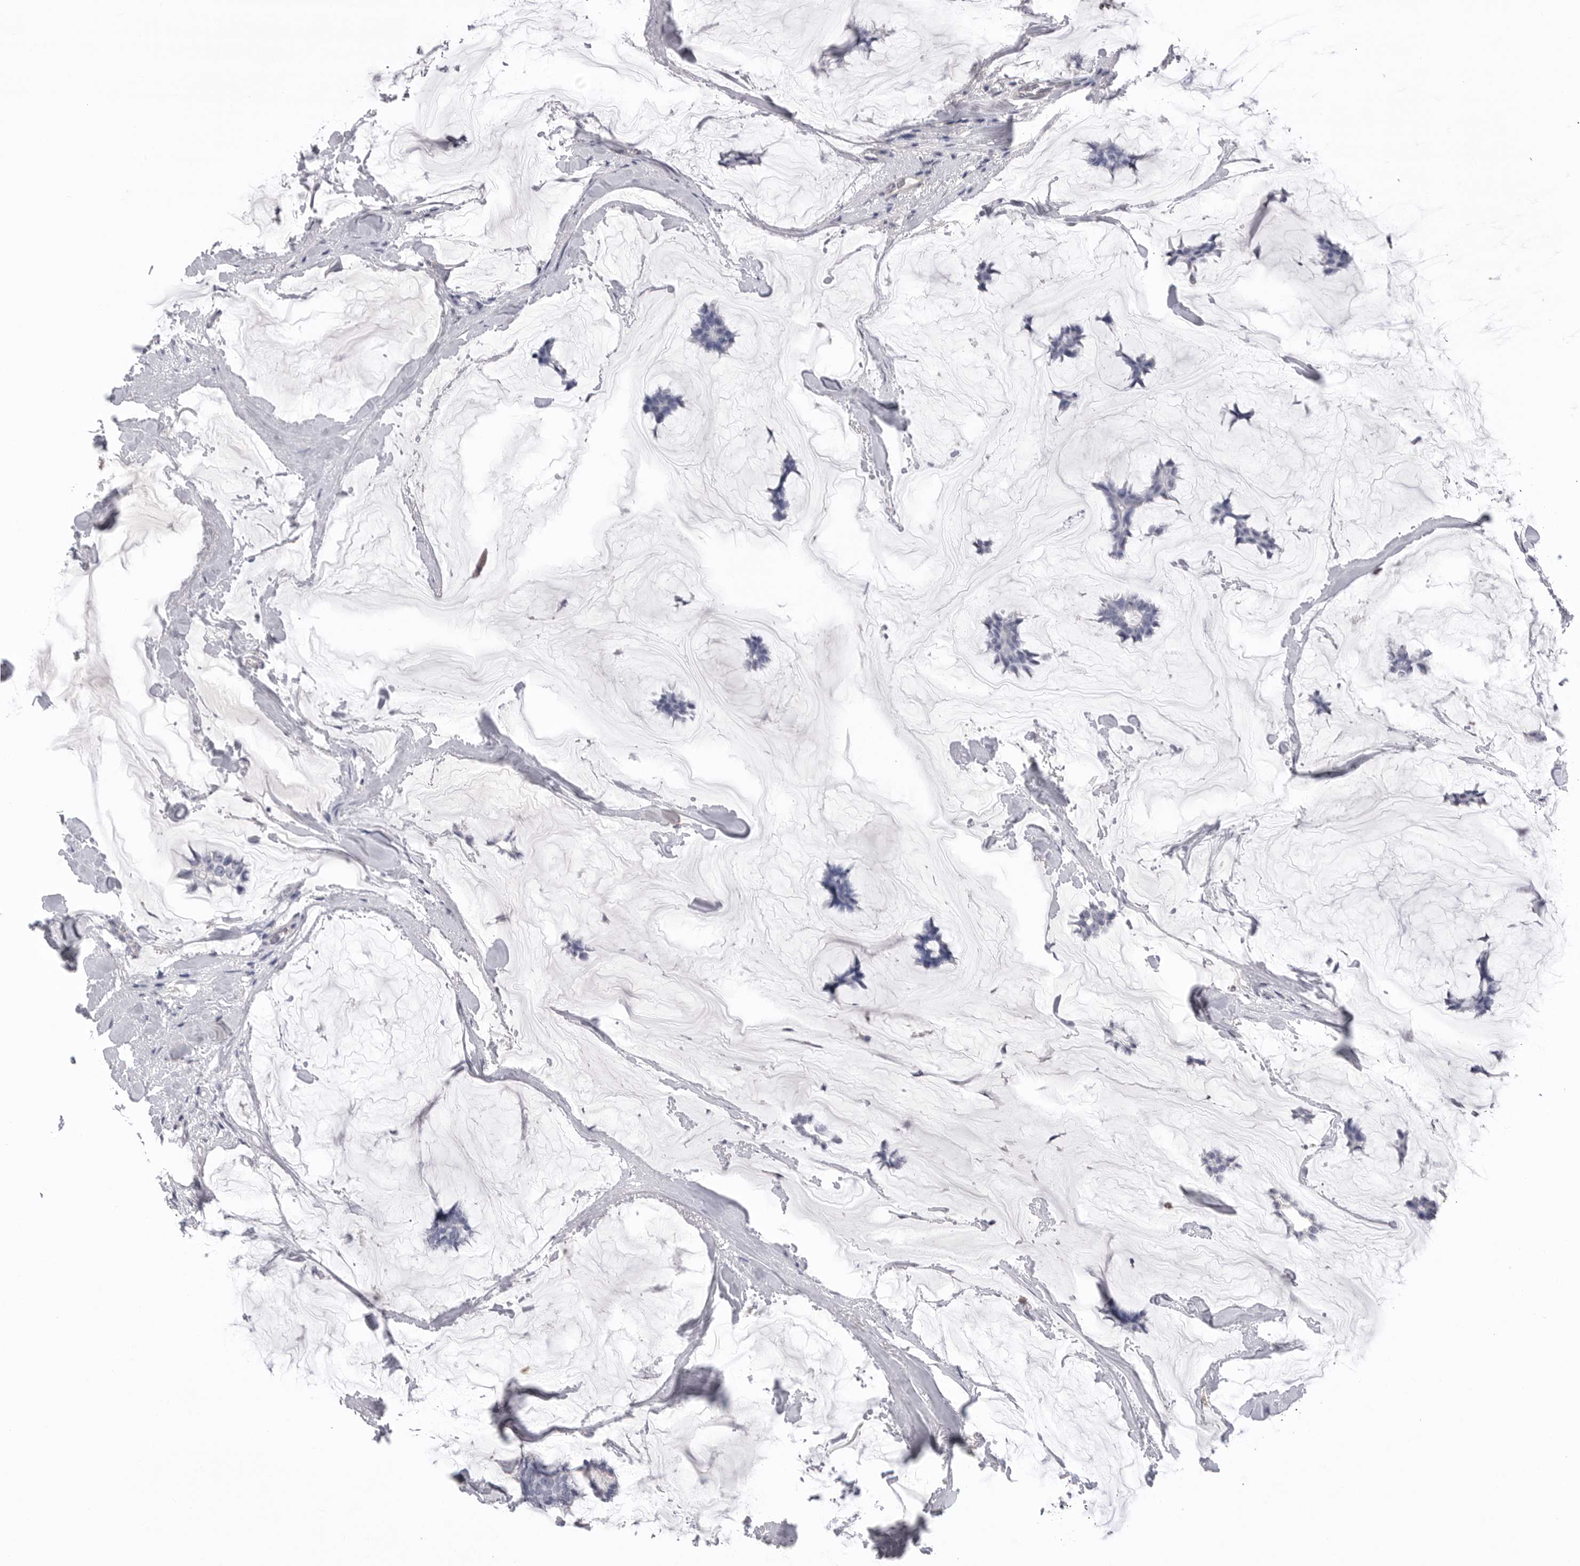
{"staining": {"intensity": "negative", "quantity": "none", "location": "none"}, "tissue": "breast cancer", "cell_type": "Tumor cells", "image_type": "cancer", "snomed": [{"axis": "morphology", "description": "Duct carcinoma"}, {"axis": "topography", "description": "Breast"}], "caption": "IHC micrograph of neoplastic tissue: human breast infiltrating ductal carcinoma stained with DAB exhibits no significant protein expression in tumor cells.", "gene": "DLGAP3", "patient": {"sex": "female", "age": 93}}